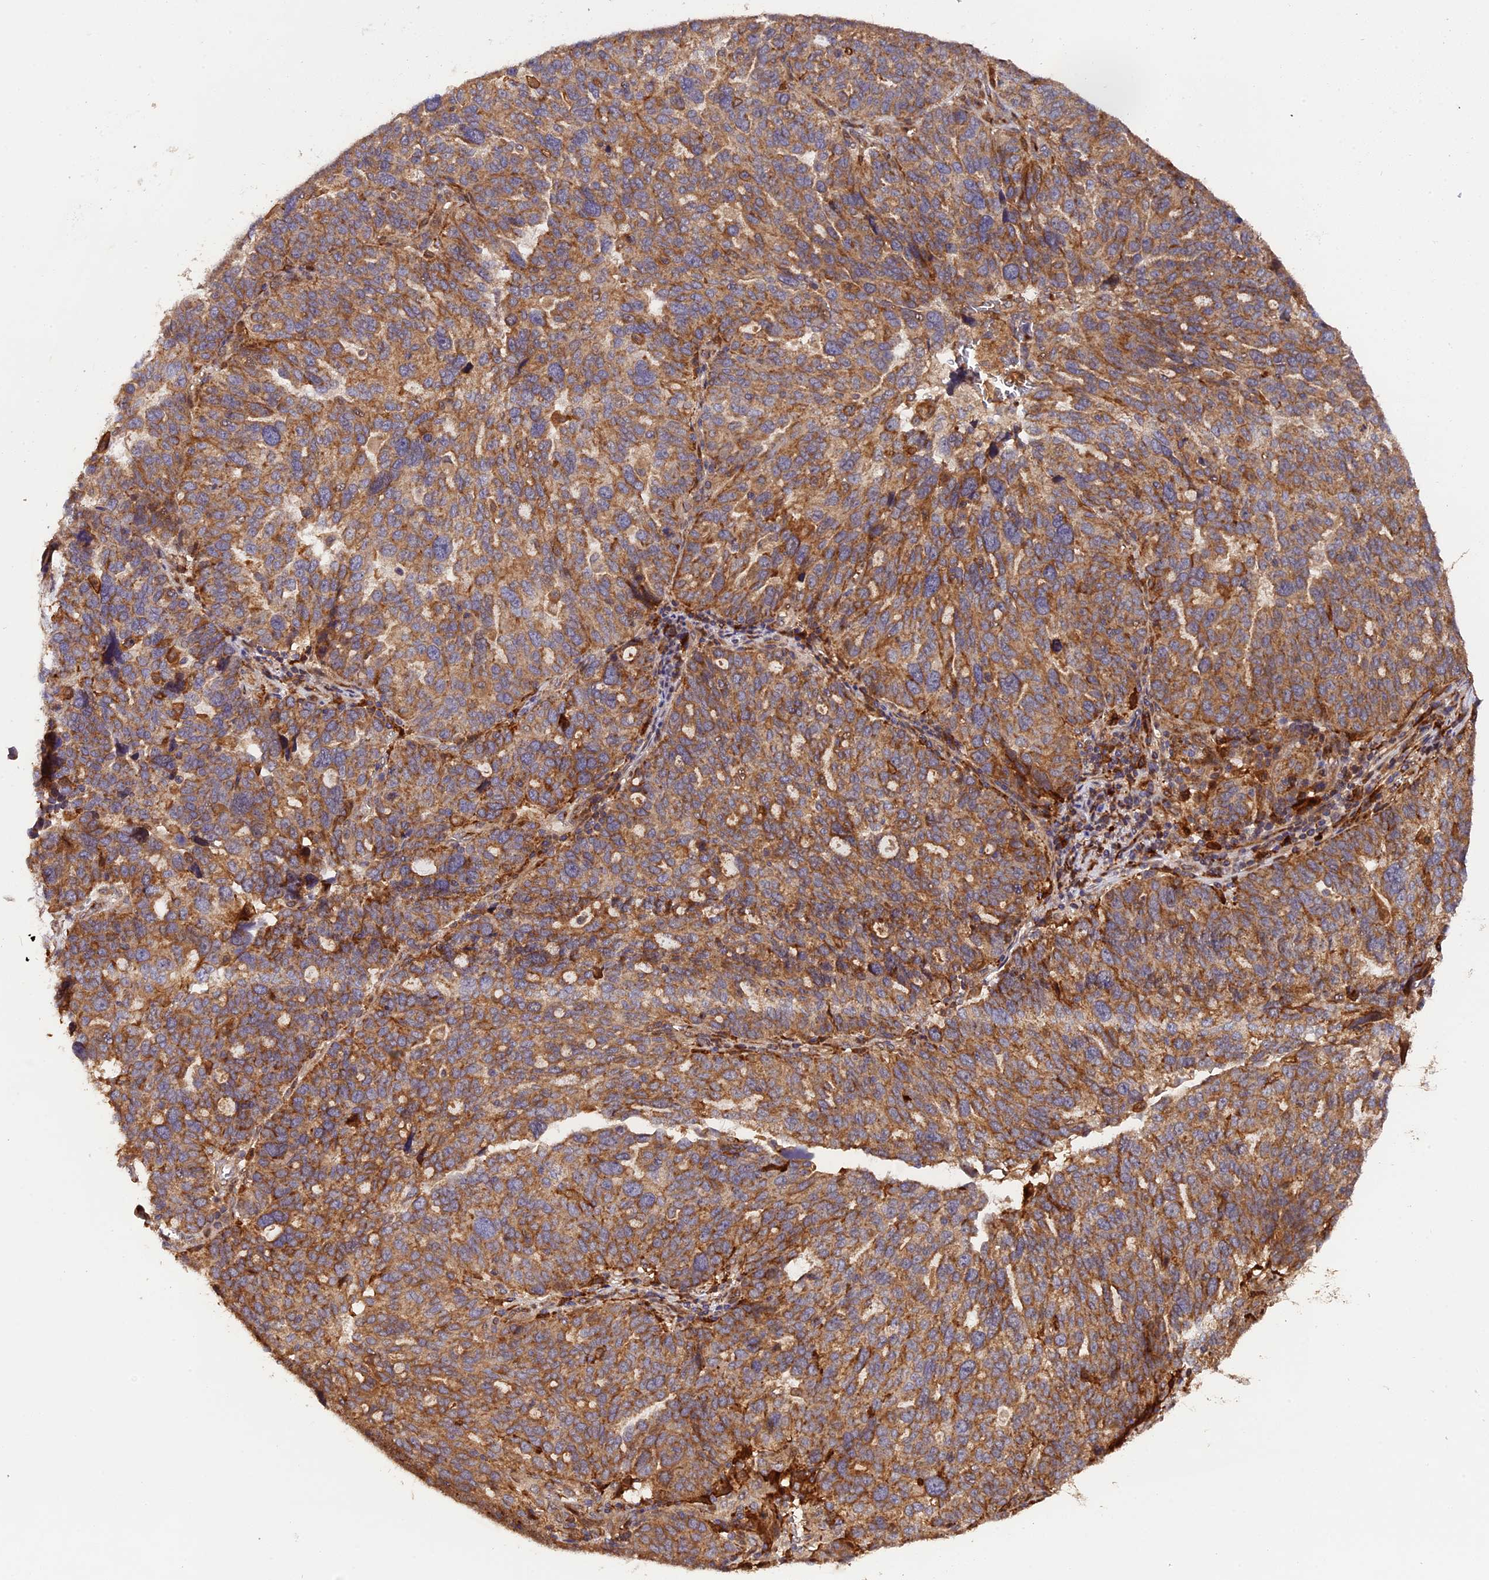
{"staining": {"intensity": "moderate", "quantity": ">75%", "location": "cytoplasmic/membranous"}, "tissue": "ovarian cancer", "cell_type": "Tumor cells", "image_type": "cancer", "snomed": [{"axis": "morphology", "description": "Cystadenocarcinoma, serous, NOS"}, {"axis": "topography", "description": "Ovary"}], "caption": "Tumor cells demonstrate medium levels of moderate cytoplasmic/membranous expression in about >75% of cells in ovarian cancer.", "gene": "HERPUD1", "patient": {"sex": "female", "age": 59}}